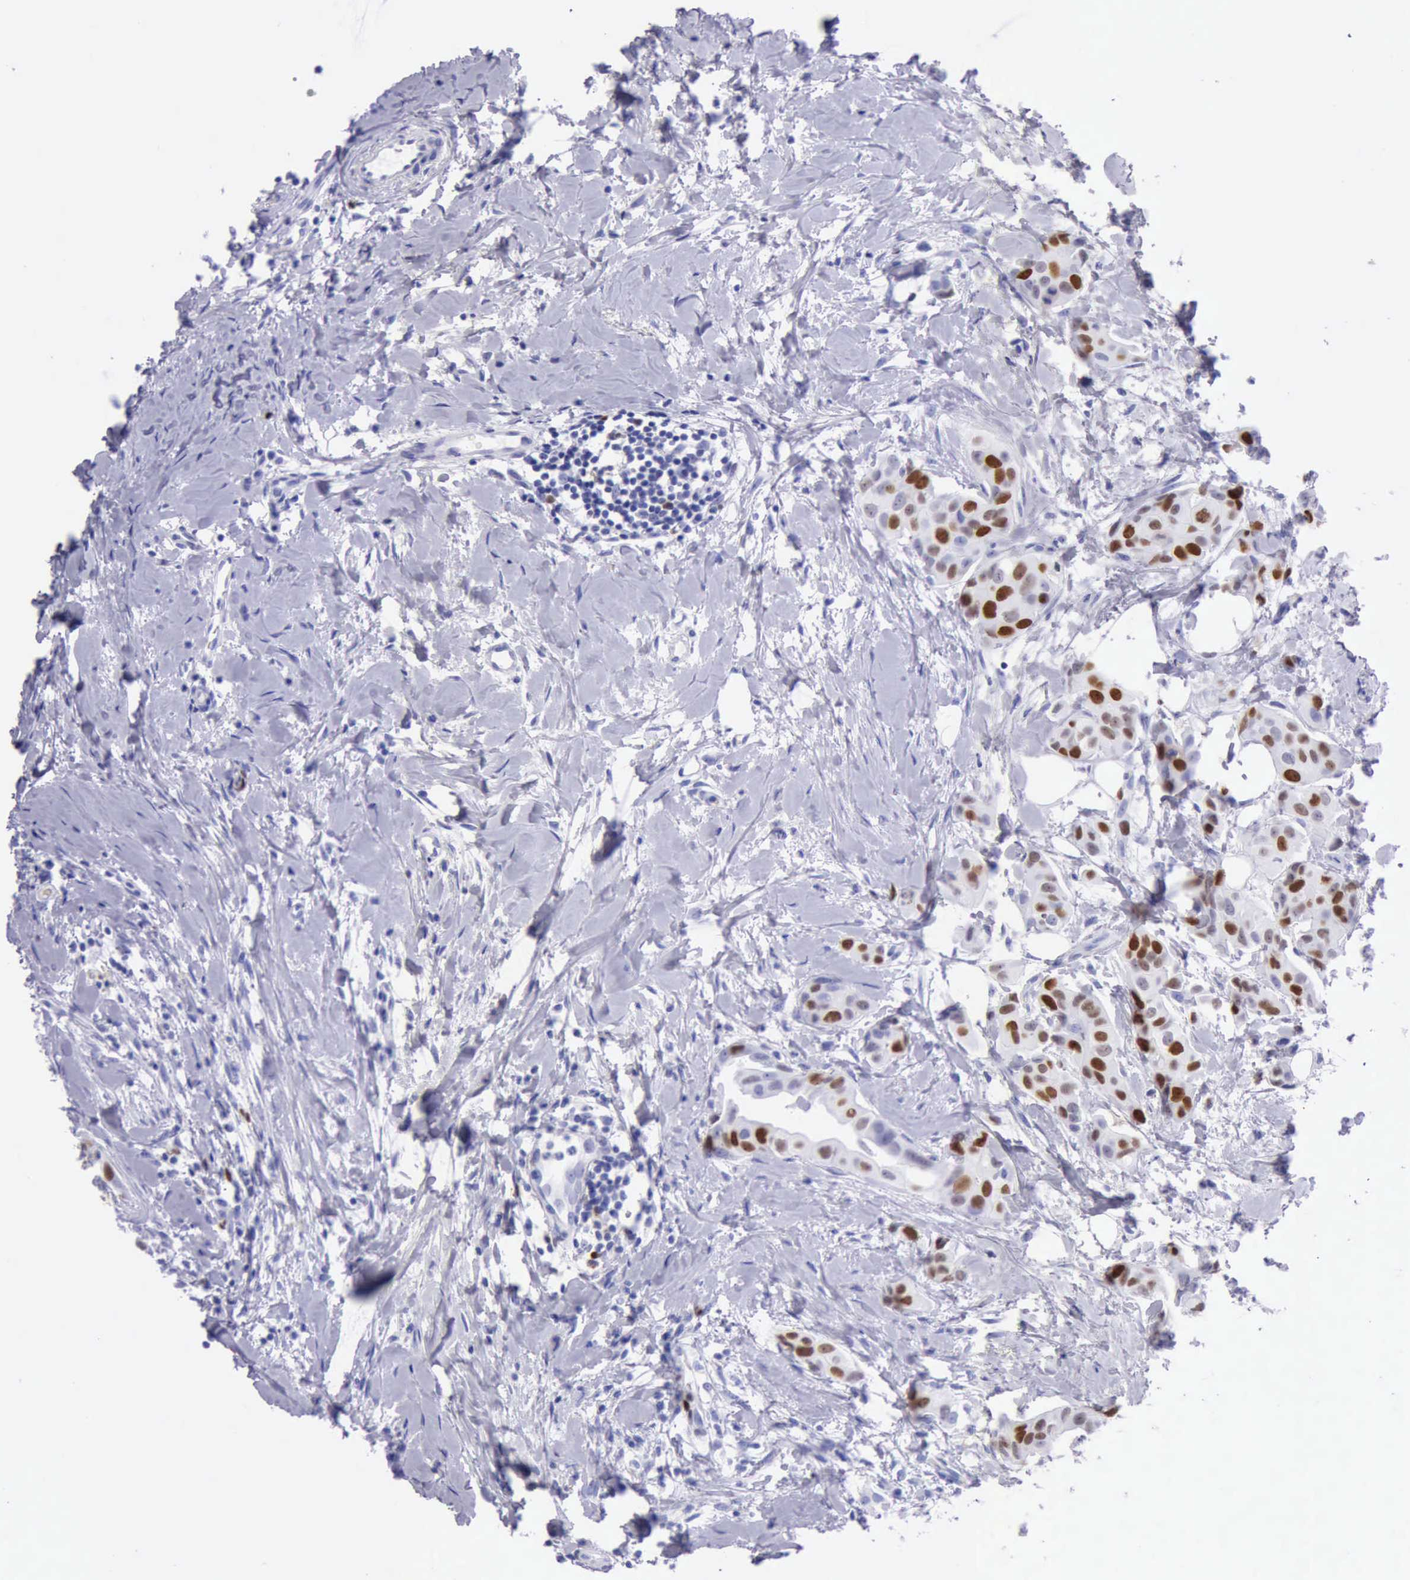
{"staining": {"intensity": "moderate", "quantity": "25%-75%", "location": "nuclear"}, "tissue": "breast cancer", "cell_type": "Tumor cells", "image_type": "cancer", "snomed": [{"axis": "morphology", "description": "Duct carcinoma"}, {"axis": "topography", "description": "Breast"}], "caption": "A histopathology image showing moderate nuclear expression in about 25%-75% of tumor cells in breast cancer (intraductal carcinoma), as visualized by brown immunohistochemical staining.", "gene": "MCM2", "patient": {"sex": "female", "age": 40}}